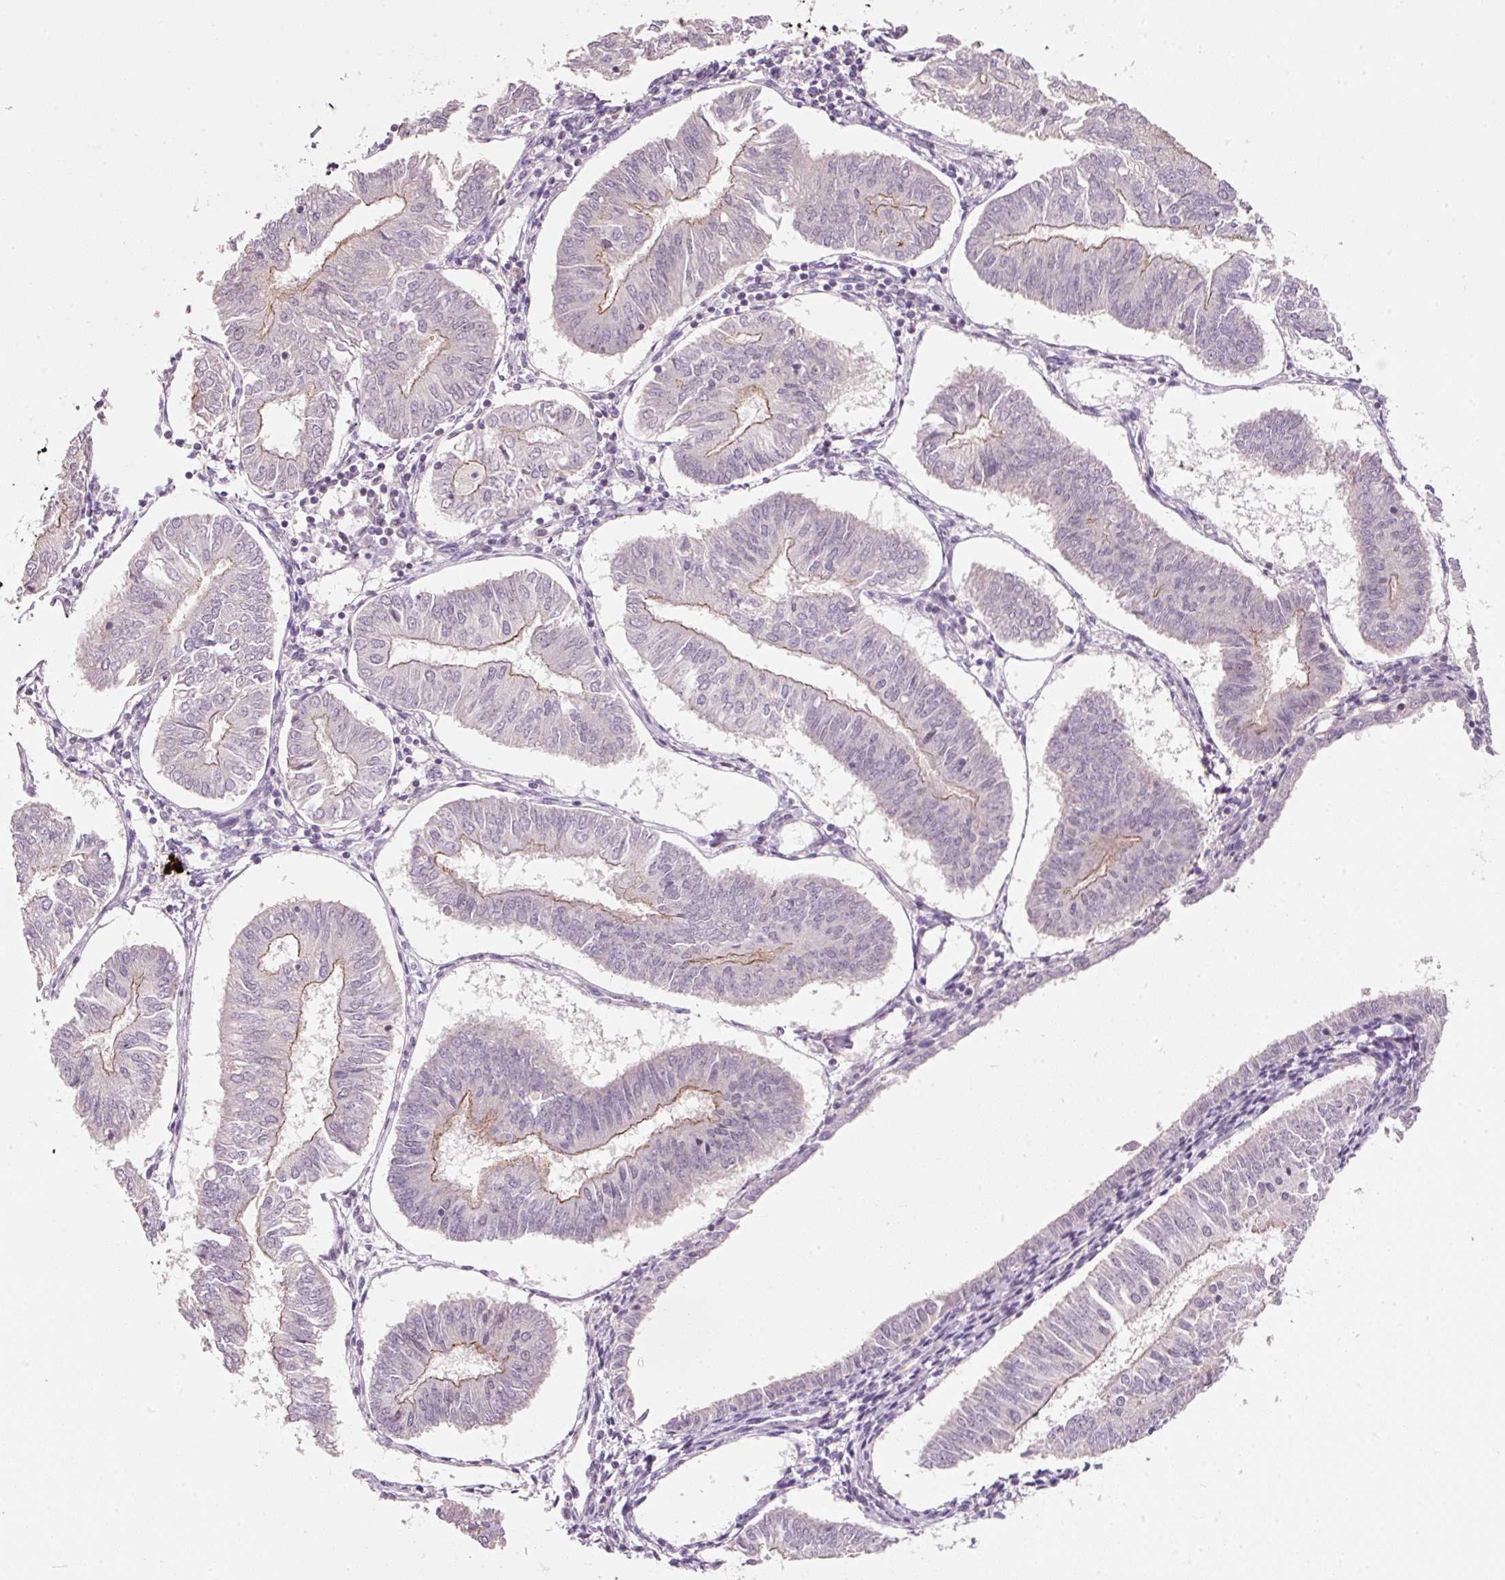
{"staining": {"intensity": "moderate", "quantity": "<25%", "location": "cytoplasmic/membranous"}, "tissue": "endometrial cancer", "cell_type": "Tumor cells", "image_type": "cancer", "snomed": [{"axis": "morphology", "description": "Adenocarcinoma, NOS"}, {"axis": "topography", "description": "Endometrium"}], "caption": "A brown stain highlights moderate cytoplasmic/membranous expression of a protein in human endometrial adenocarcinoma tumor cells.", "gene": "TIRAP", "patient": {"sex": "female", "age": 58}}